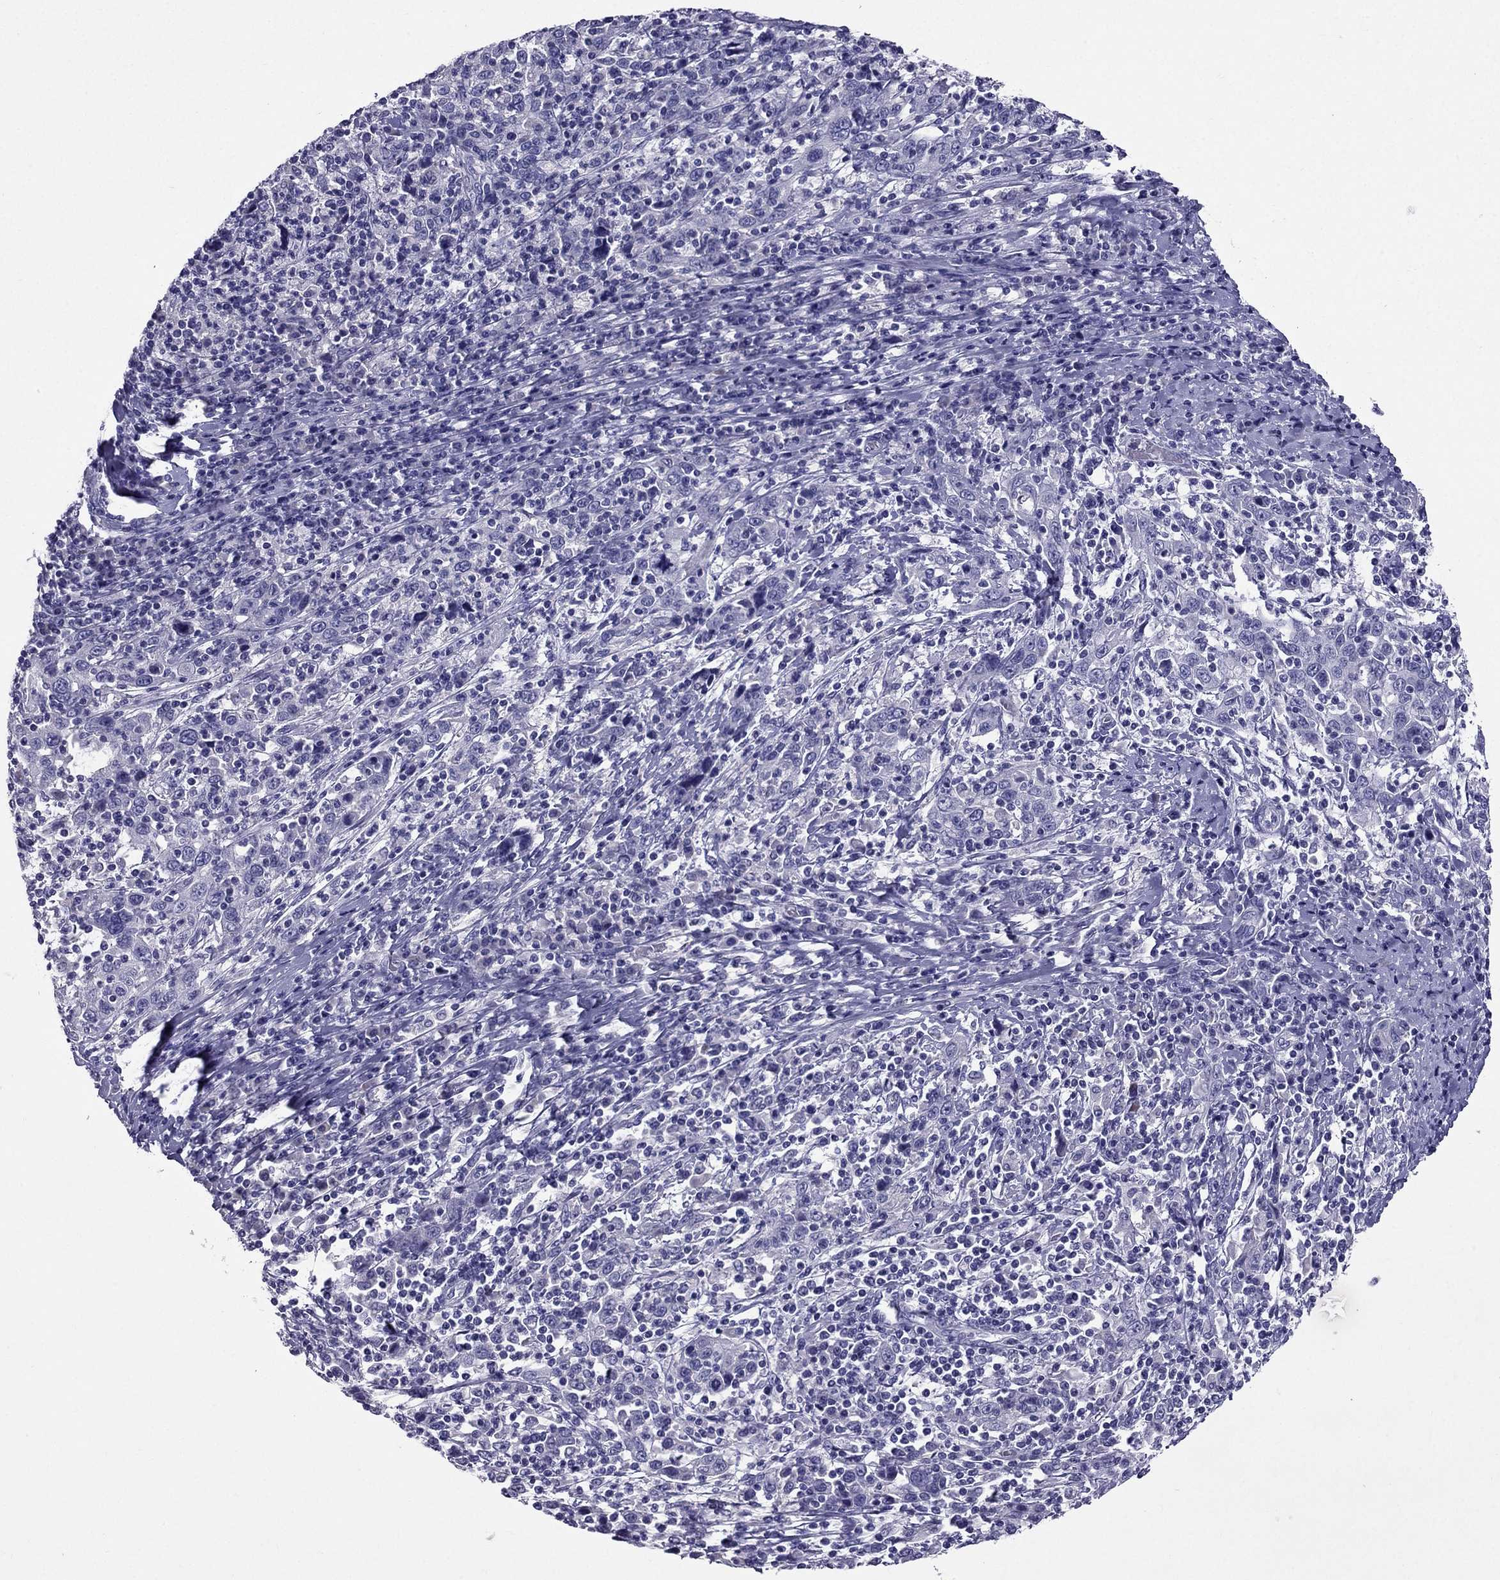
{"staining": {"intensity": "negative", "quantity": "none", "location": "none"}, "tissue": "cervical cancer", "cell_type": "Tumor cells", "image_type": "cancer", "snomed": [{"axis": "morphology", "description": "Squamous cell carcinoma, NOS"}, {"axis": "topography", "description": "Cervix"}], "caption": "The immunohistochemistry micrograph has no significant staining in tumor cells of cervical cancer tissue.", "gene": "ZNF541", "patient": {"sex": "female", "age": 46}}